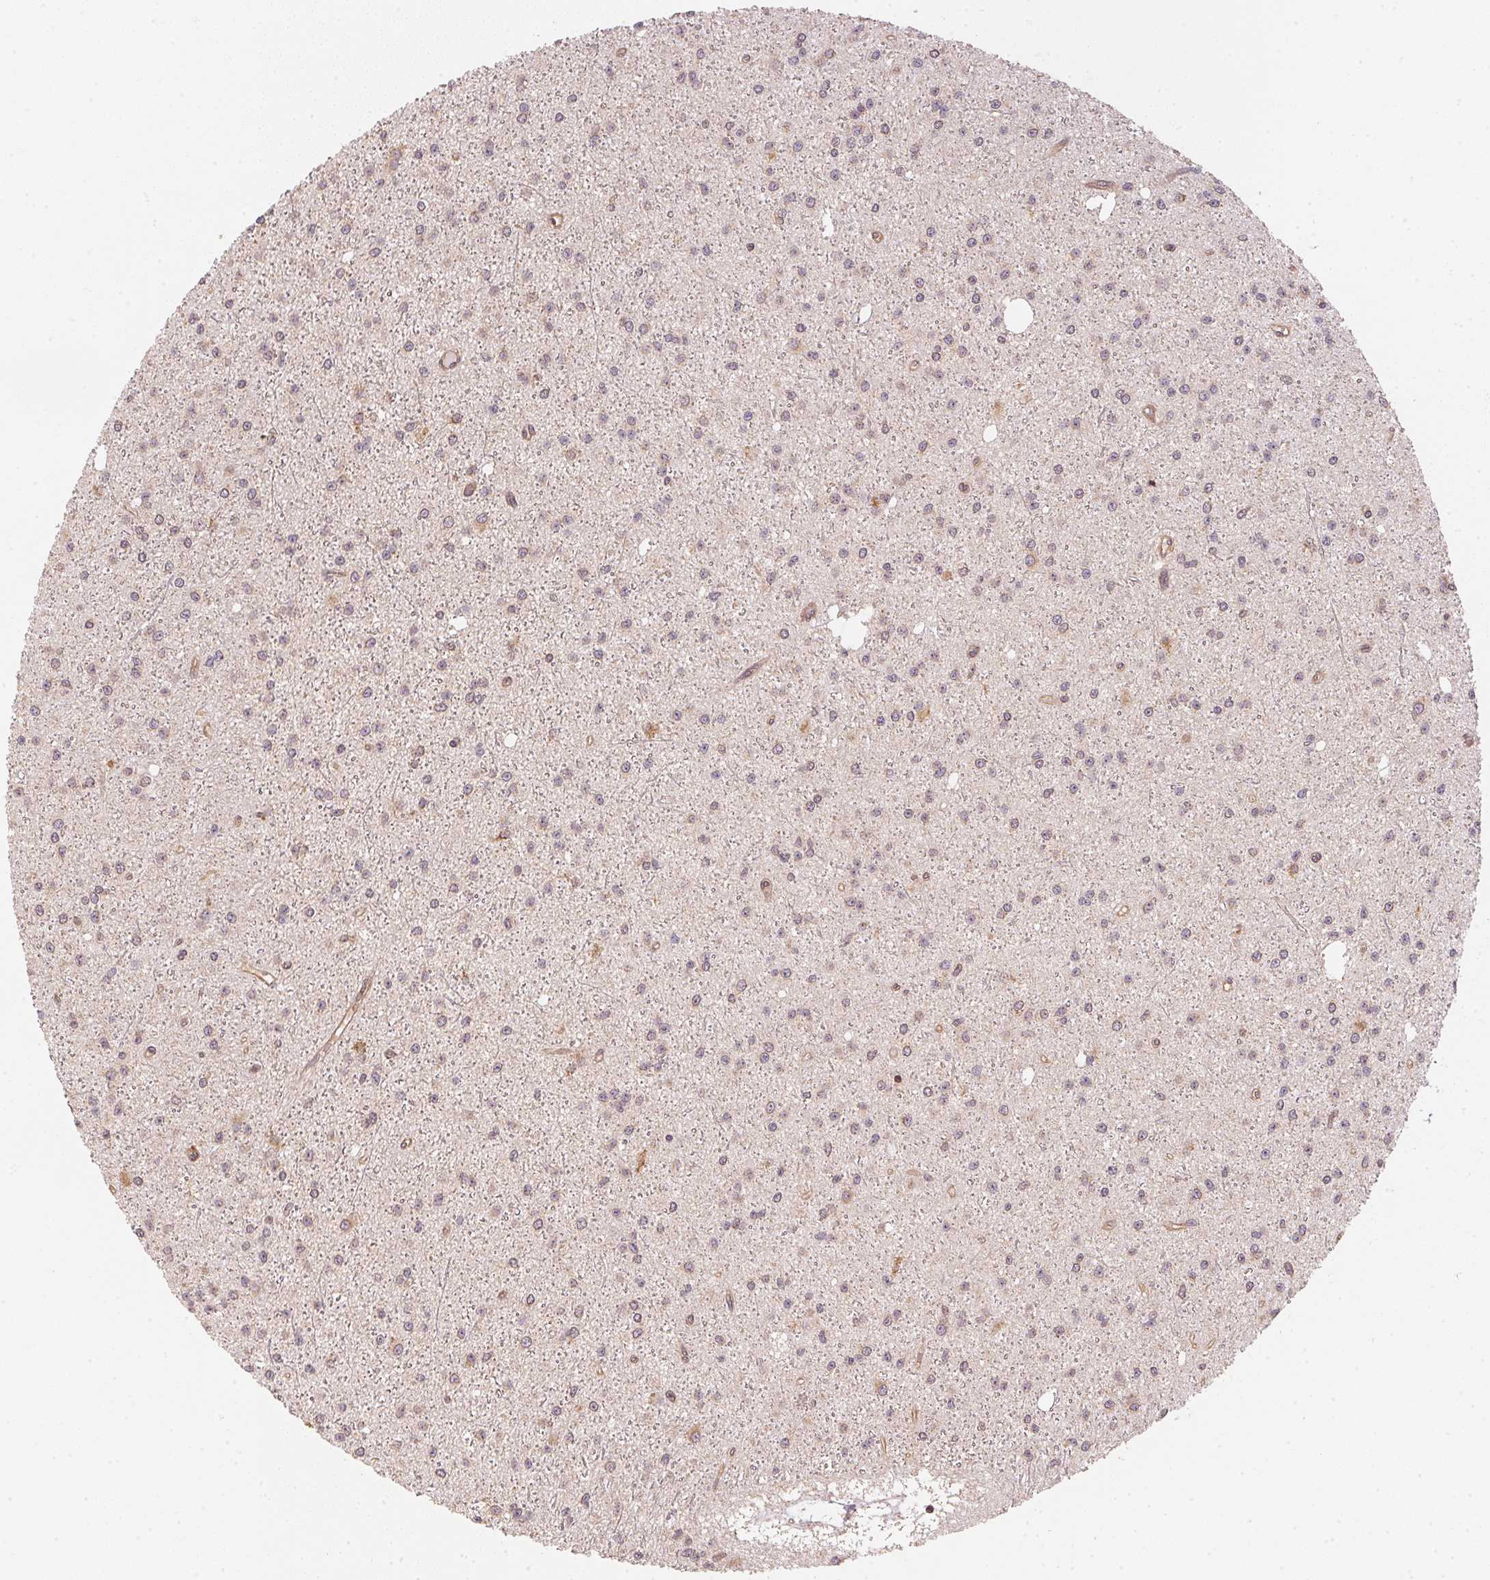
{"staining": {"intensity": "weak", "quantity": "<25%", "location": "cytoplasmic/membranous"}, "tissue": "glioma", "cell_type": "Tumor cells", "image_type": "cancer", "snomed": [{"axis": "morphology", "description": "Glioma, malignant, Low grade"}, {"axis": "topography", "description": "Brain"}], "caption": "This is an immunohistochemistry (IHC) histopathology image of glioma. There is no staining in tumor cells.", "gene": "STRN4", "patient": {"sex": "male", "age": 27}}